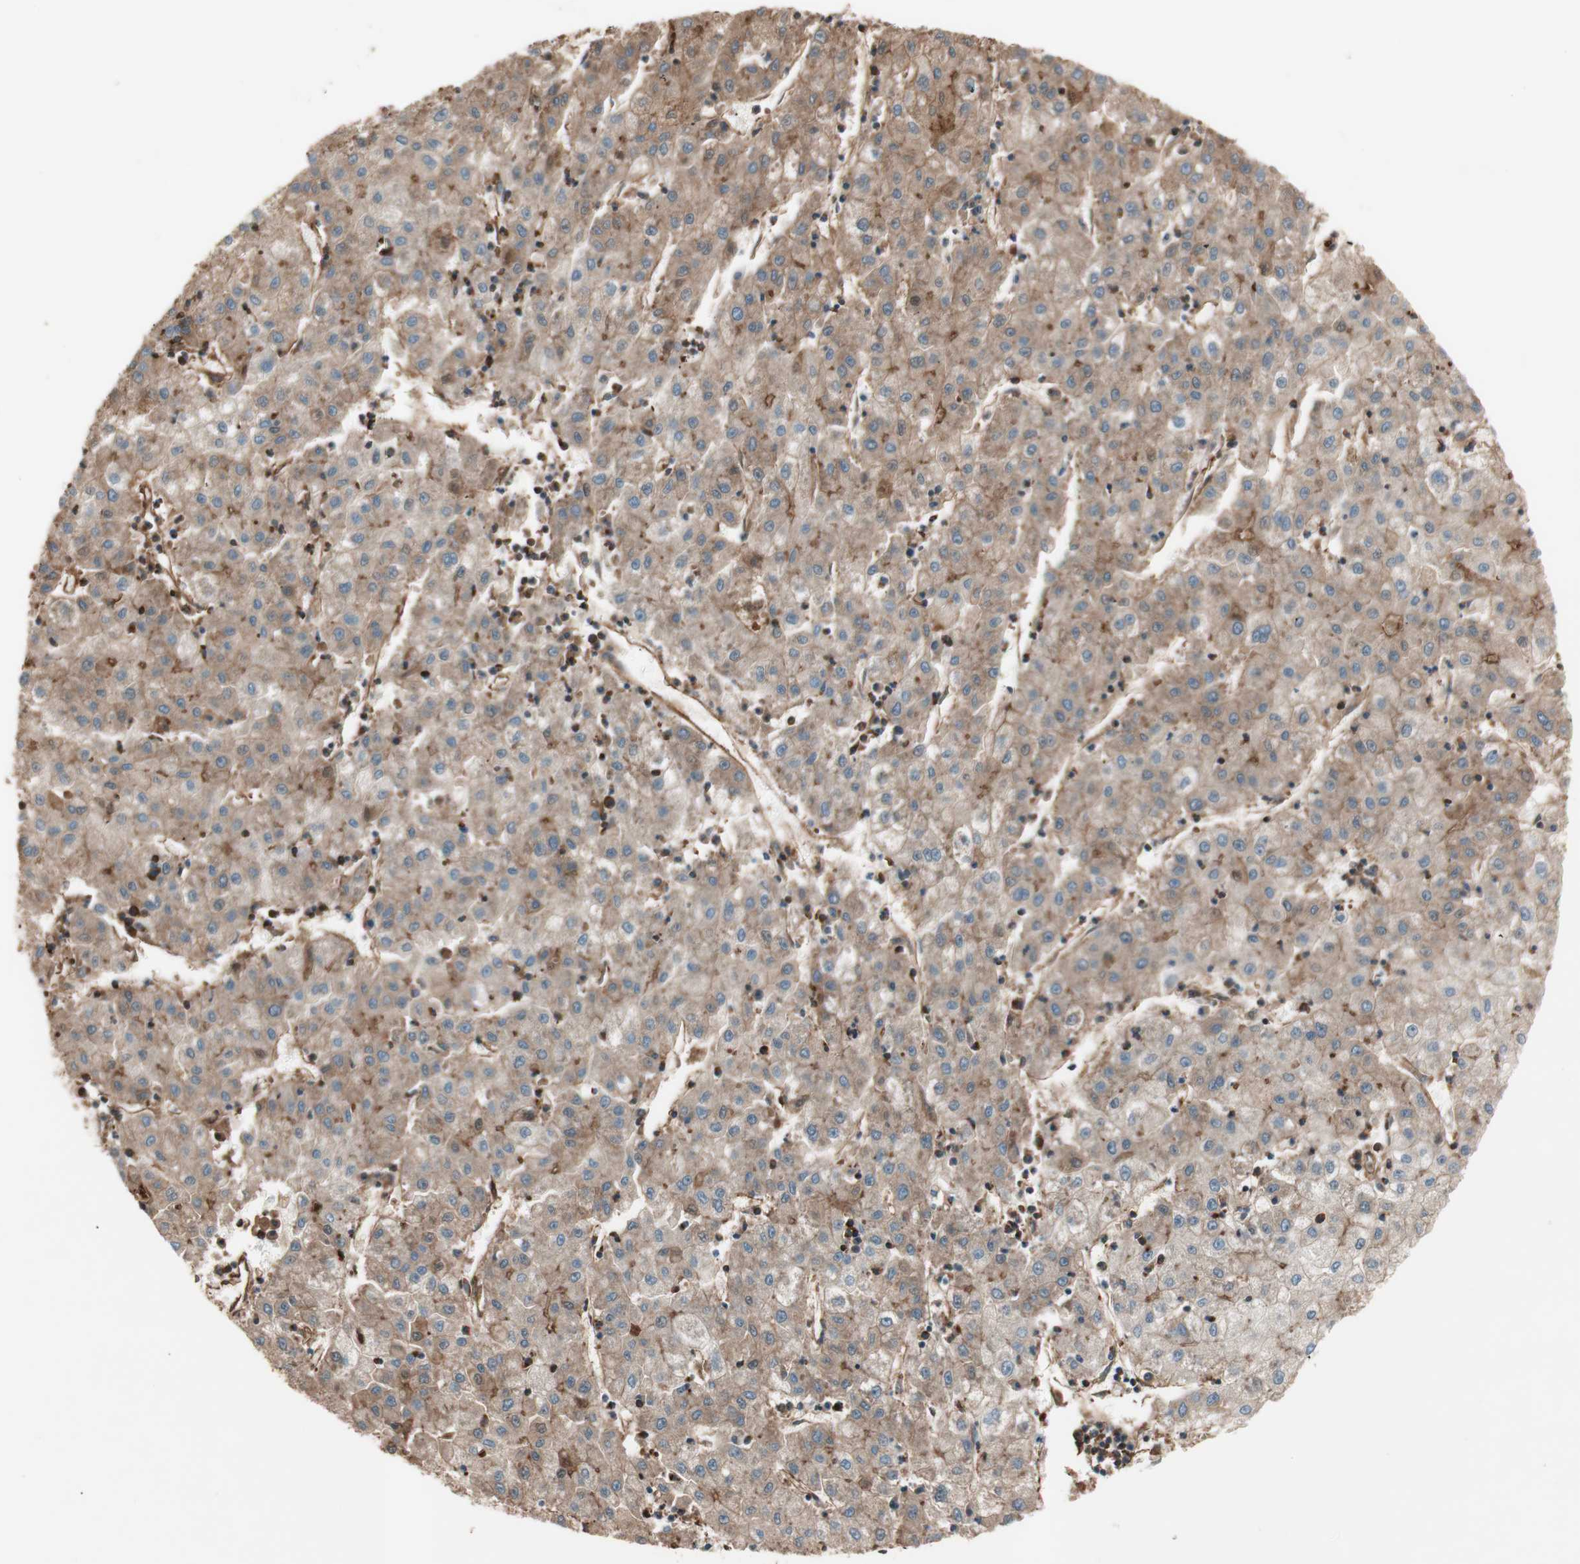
{"staining": {"intensity": "moderate", "quantity": ">75%", "location": "cytoplasmic/membranous"}, "tissue": "liver cancer", "cell_type": "Tumor cells", "image_type": "cancer", "snomed": [{"axis": "morphology", "description": "Carcinoma, Hepatocellular, NOS"}, {"axis": "topography", "description": "Liver"}], "caption": "Approximately >75% of tumor cells in liver cancer exhibit moderate cytoplasmic/membranous protein positivity as visualized by brown immunohistochemical staining.", "gene": "TCP11L1", "patient": {"sex": "male", "age": 72}}